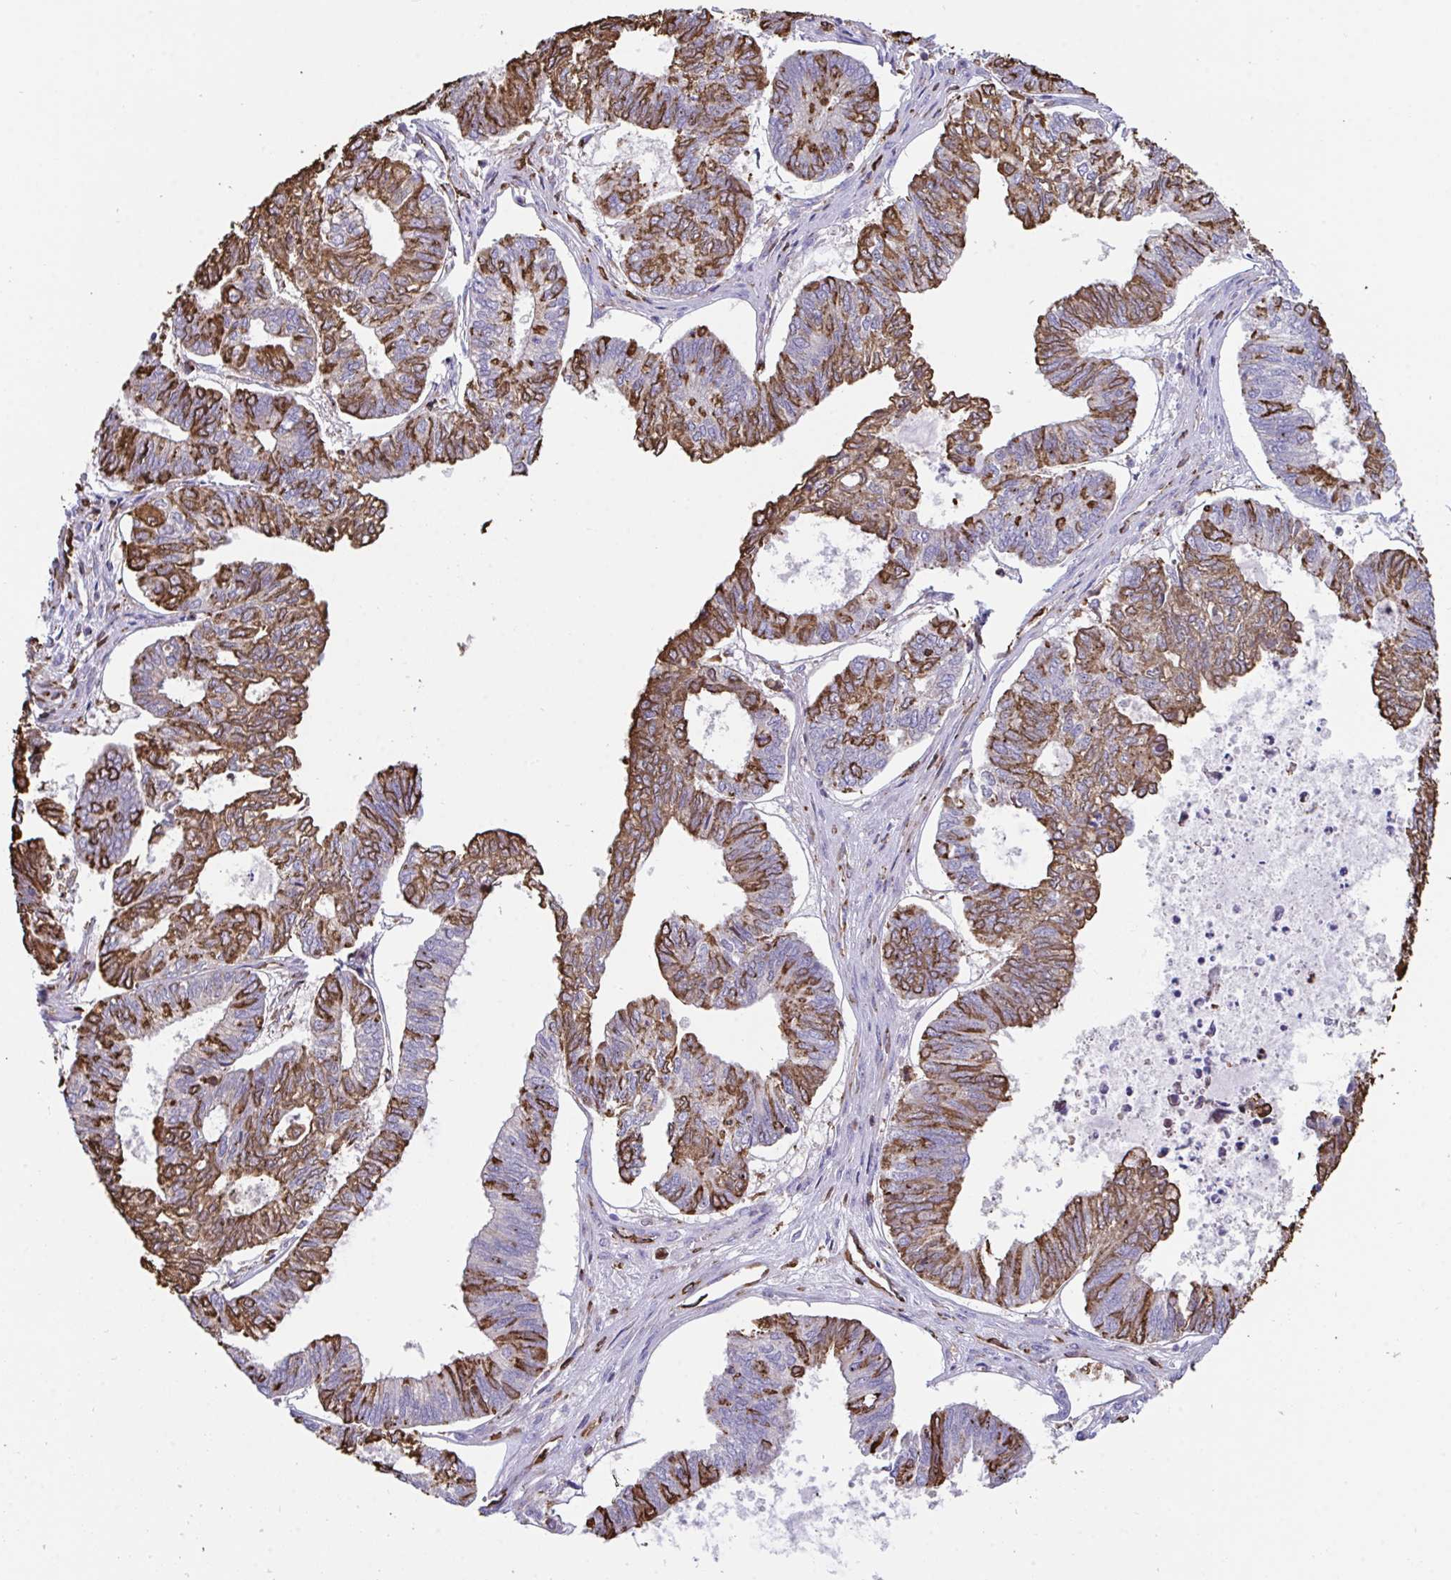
{"staining": {"intensity": "strong", "quantity": "25%-75%", "location": "cytoplasmic/membranous"}, "tissue": "ovarian cancer", "cell_type": "Tumor cells", "image_type": "cancer", "snomed": [{"axis": "morphology", "description": "Carcinoma, endometroid"}, {"axis": "topography", "description": "Ovary"}], "caption": "Tumor cells exhibit high levels of strong cytoplasmic/membranous expression in about 25%-75% of cells in endometroid carcinoma (ovarian). (Brightfield microscopy of DAB IHC at high magnification).", "gene": "PPIH", "patient": {"sex": "female", "age": 64}}